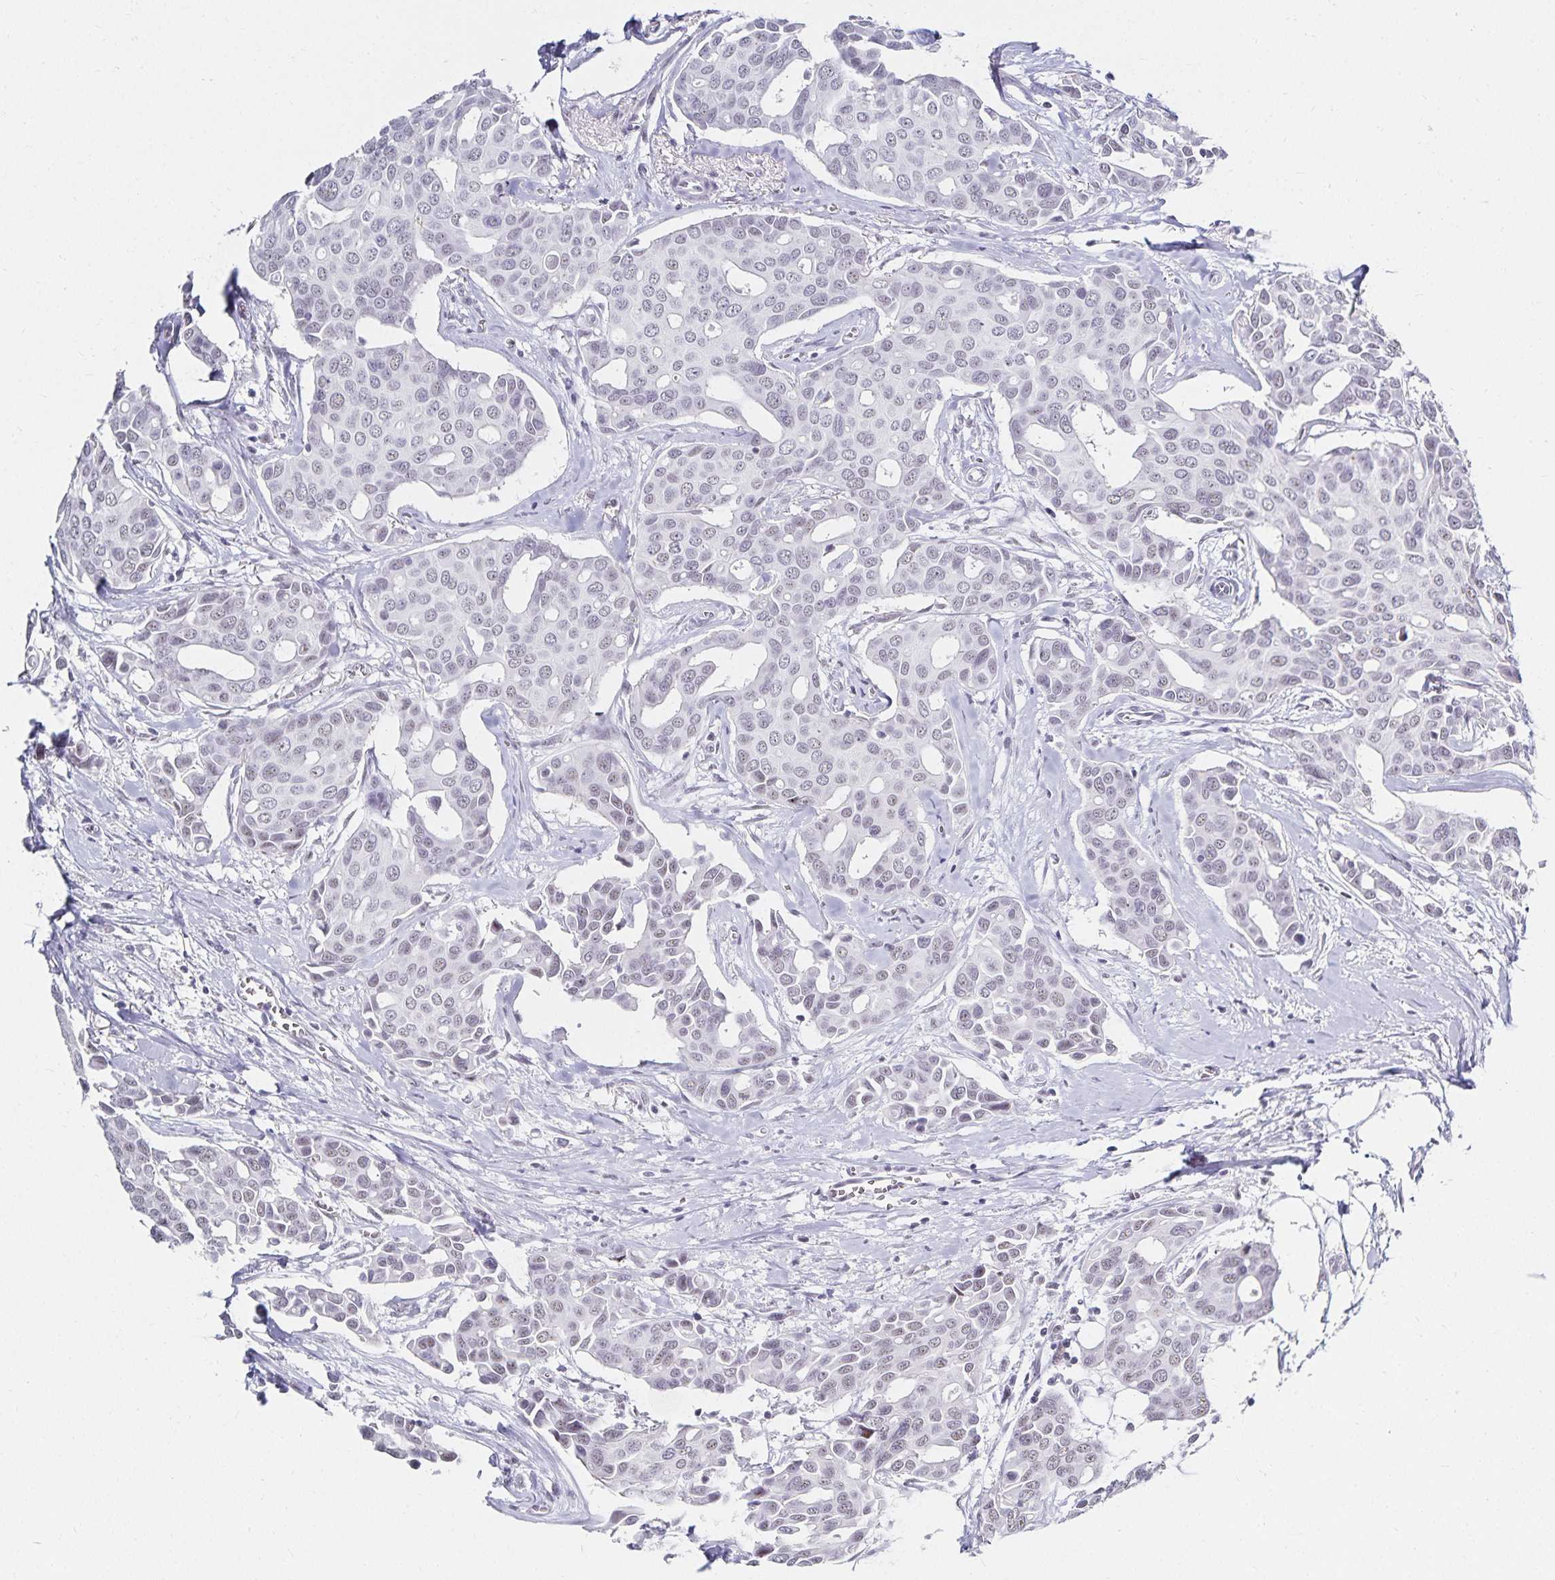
{"staining": {"intensity": "negative", "quantity": "none", "location": "none"}, "tissue": "breast cancer", "cell_type": "Tumor cells", "image_type": "cancer", "snomed": [{"axis": "morphology", "description": "Duct carcinoma"}, {"axis": "topography", "description": "Breast"}], "caption": "The image shows no staining of tumor cells in breast infiltrating ductal carcinoma.", "gene": "C20orf85", "patient": {"sex": "female", "age": 54}}